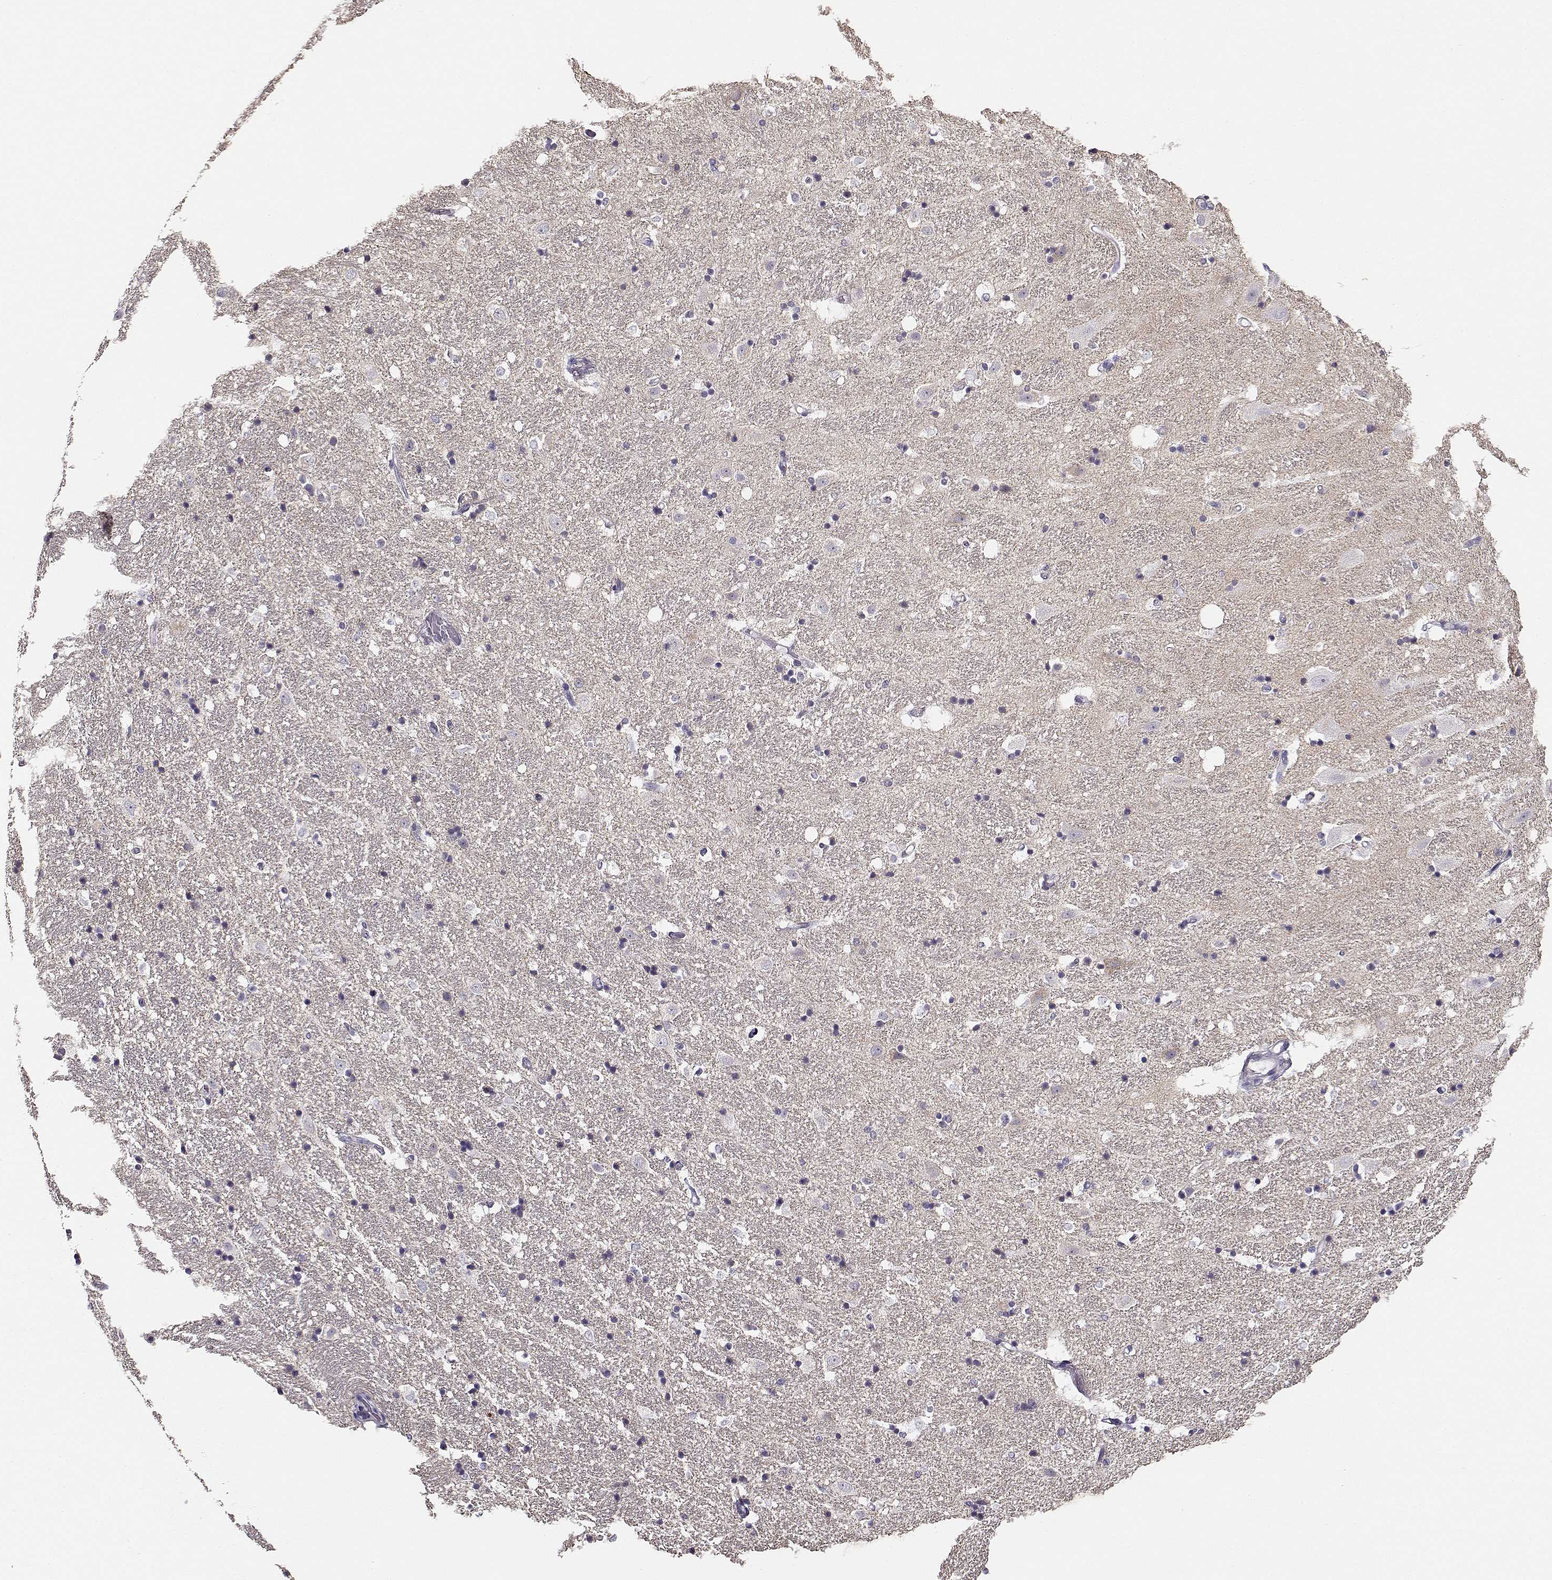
{"staining": {"intensity": "negative", "quantity": "none", "location": "none"}, "tissue": "hippocampus", "cell_type": "Glial cells", "image_type": "normal", "snomed": [{"axis": "morphology", "description": "Normal tissue, NOS"}, {"axis": "topography", "description": "Hippocampus"}], "caption": "High power microscopy photomicrograph of an immunohistochemistry (IHC) micrograph of unremarkable hippocampus, revealing no significant staining in glial cells.", "gene": "TMEM145", "patient": {"sex": "male", "age": 49}}